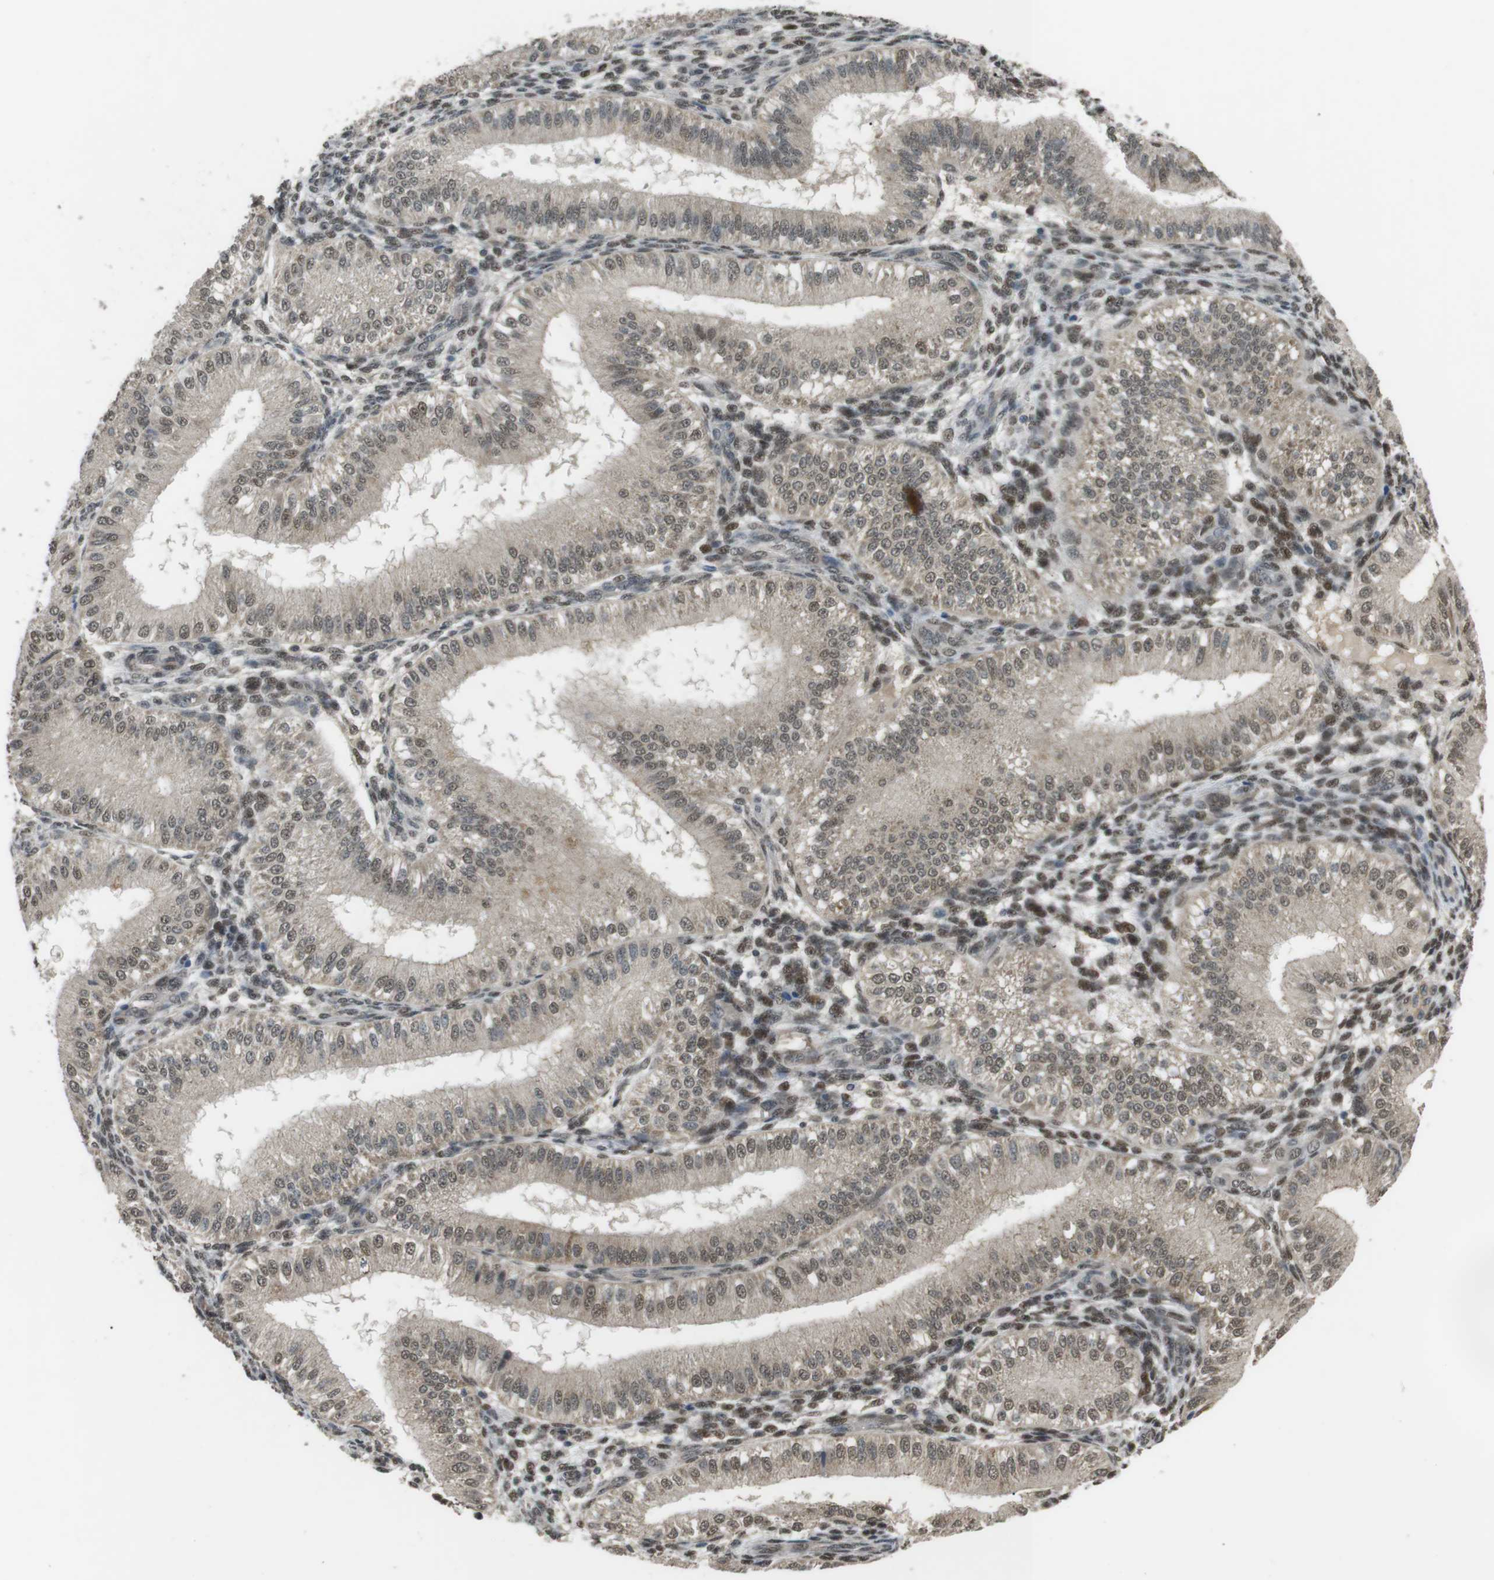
{"staining": {"intensity": "moderate", "quantity": "25%-75%", "location": "nuclear"}, "tissue": "endometrium", "cell_type": "Cells in endometrial stroma", "image_type": "normal", "snomed": [{"axis": "morphology", "description": "Normal tissue, NOS"}, {"axis": "topography", "description": "Endometrium"}], "caption": "Immunohistochemical staining of benign endometrium exhibits 25%-75% levels of moderate nuclear protein expression in approximately 25%-75% of cells in endometrial stroma. (Brightfield microscopy of DAB IHC at high magnification).", "gene": "ORAI3", "patient": {"sex": "female", "age": 39}}